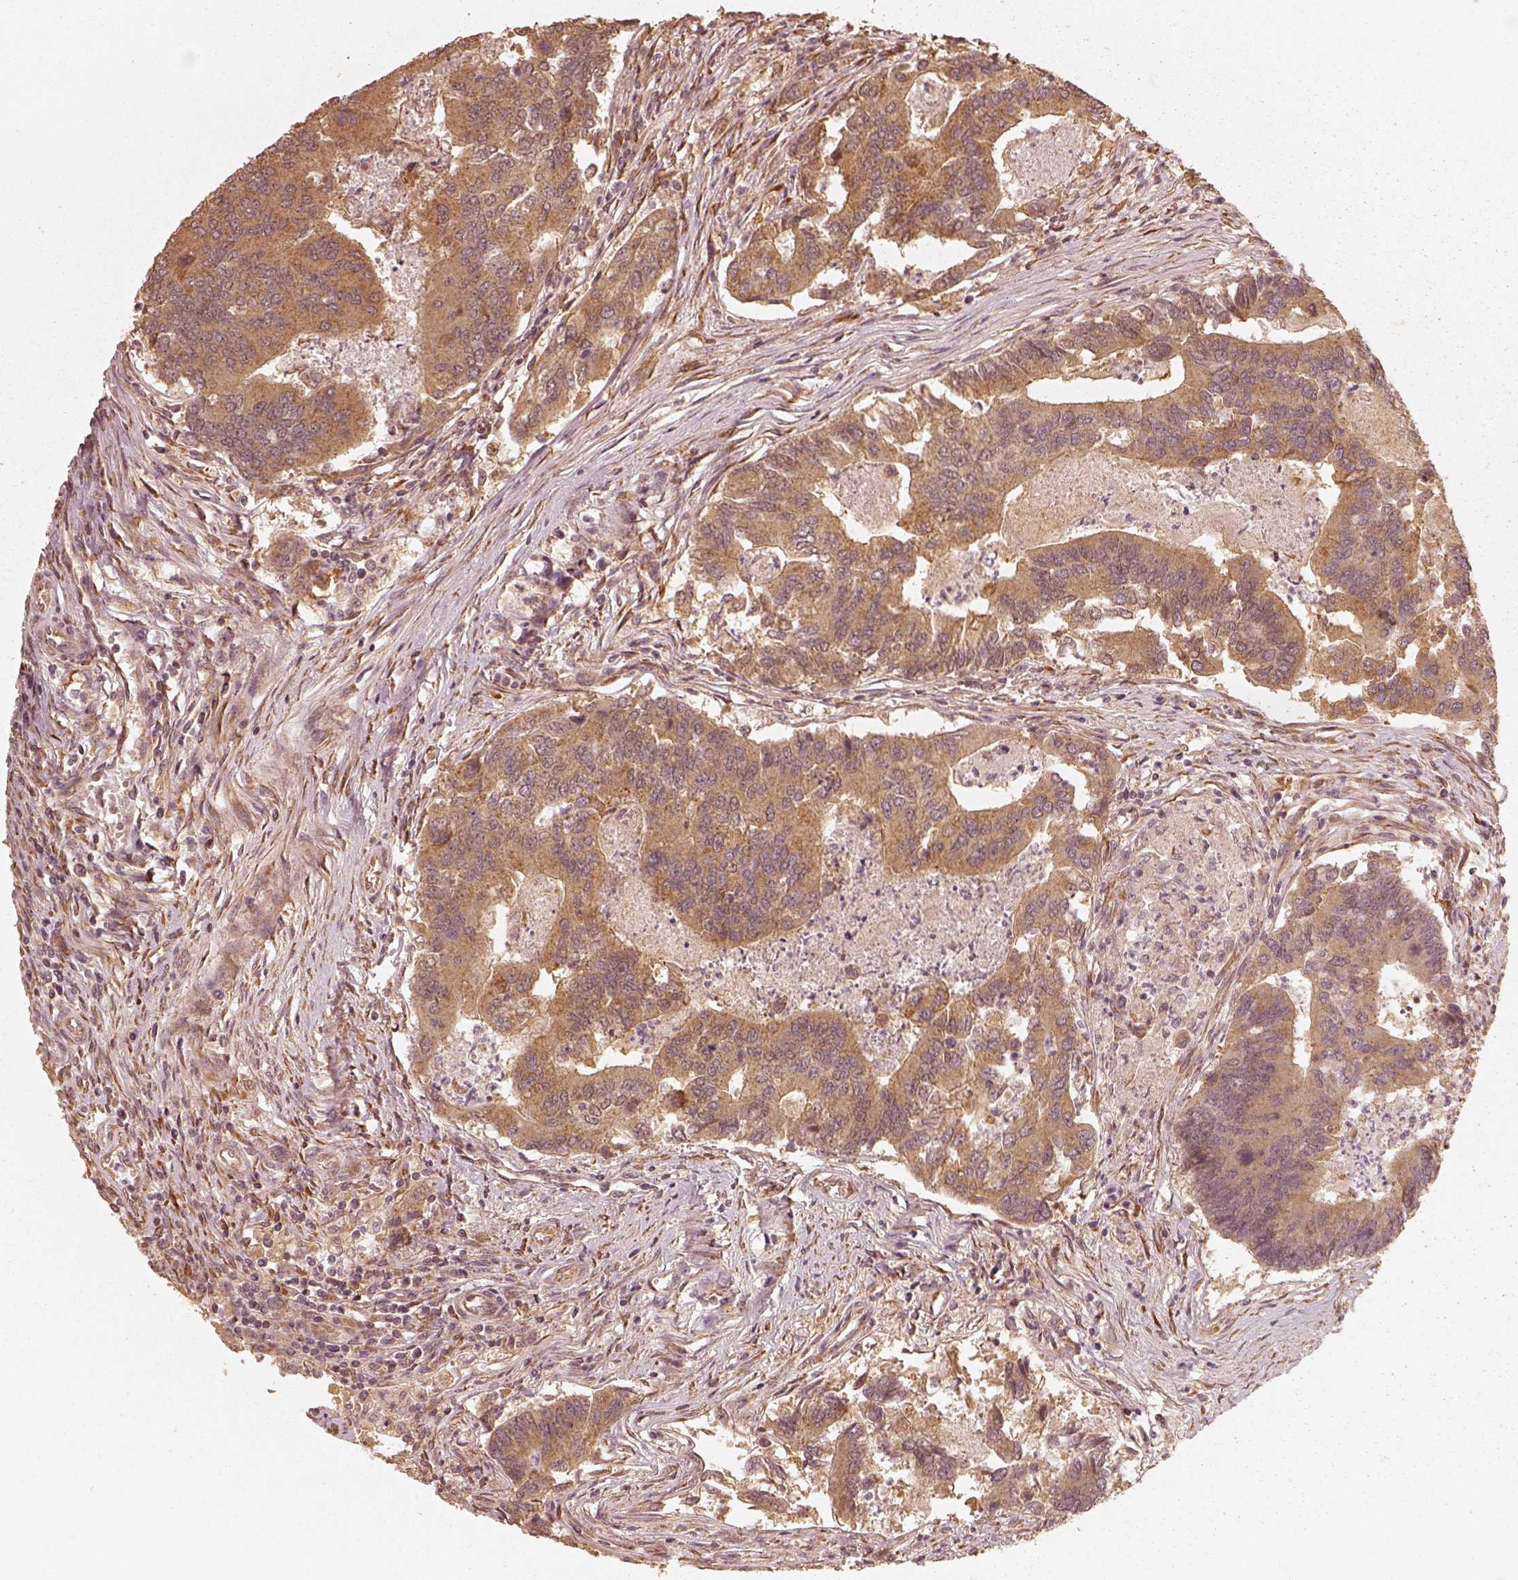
{"staining": {"intensity": "moderate", "quantity": ">75%", "location": "cytoplasmic/membranous"}, "tissue": "colorectal cancer", "cell_type": "Tumor cells", "image_type": "cancer", "snomed": [{"axis": "morphology", "description": "Adenocarcinoma, NOS"}, {"axis": "topography", "description": "Colon"}], "caption": "Colorectal adenocarcinoma stained with DAB (3,3'-diaminobenzidine) immunohistochemistry (IHC) demonstrates medium levels of moderate cytoplasmic/membranous expression in about >75% of tumor cells. (DAB IHC, brown staining for protein, blue staining for nuclei).", "gene": "DNAJC25", "patient": {"sex": "female", "age": 67}}